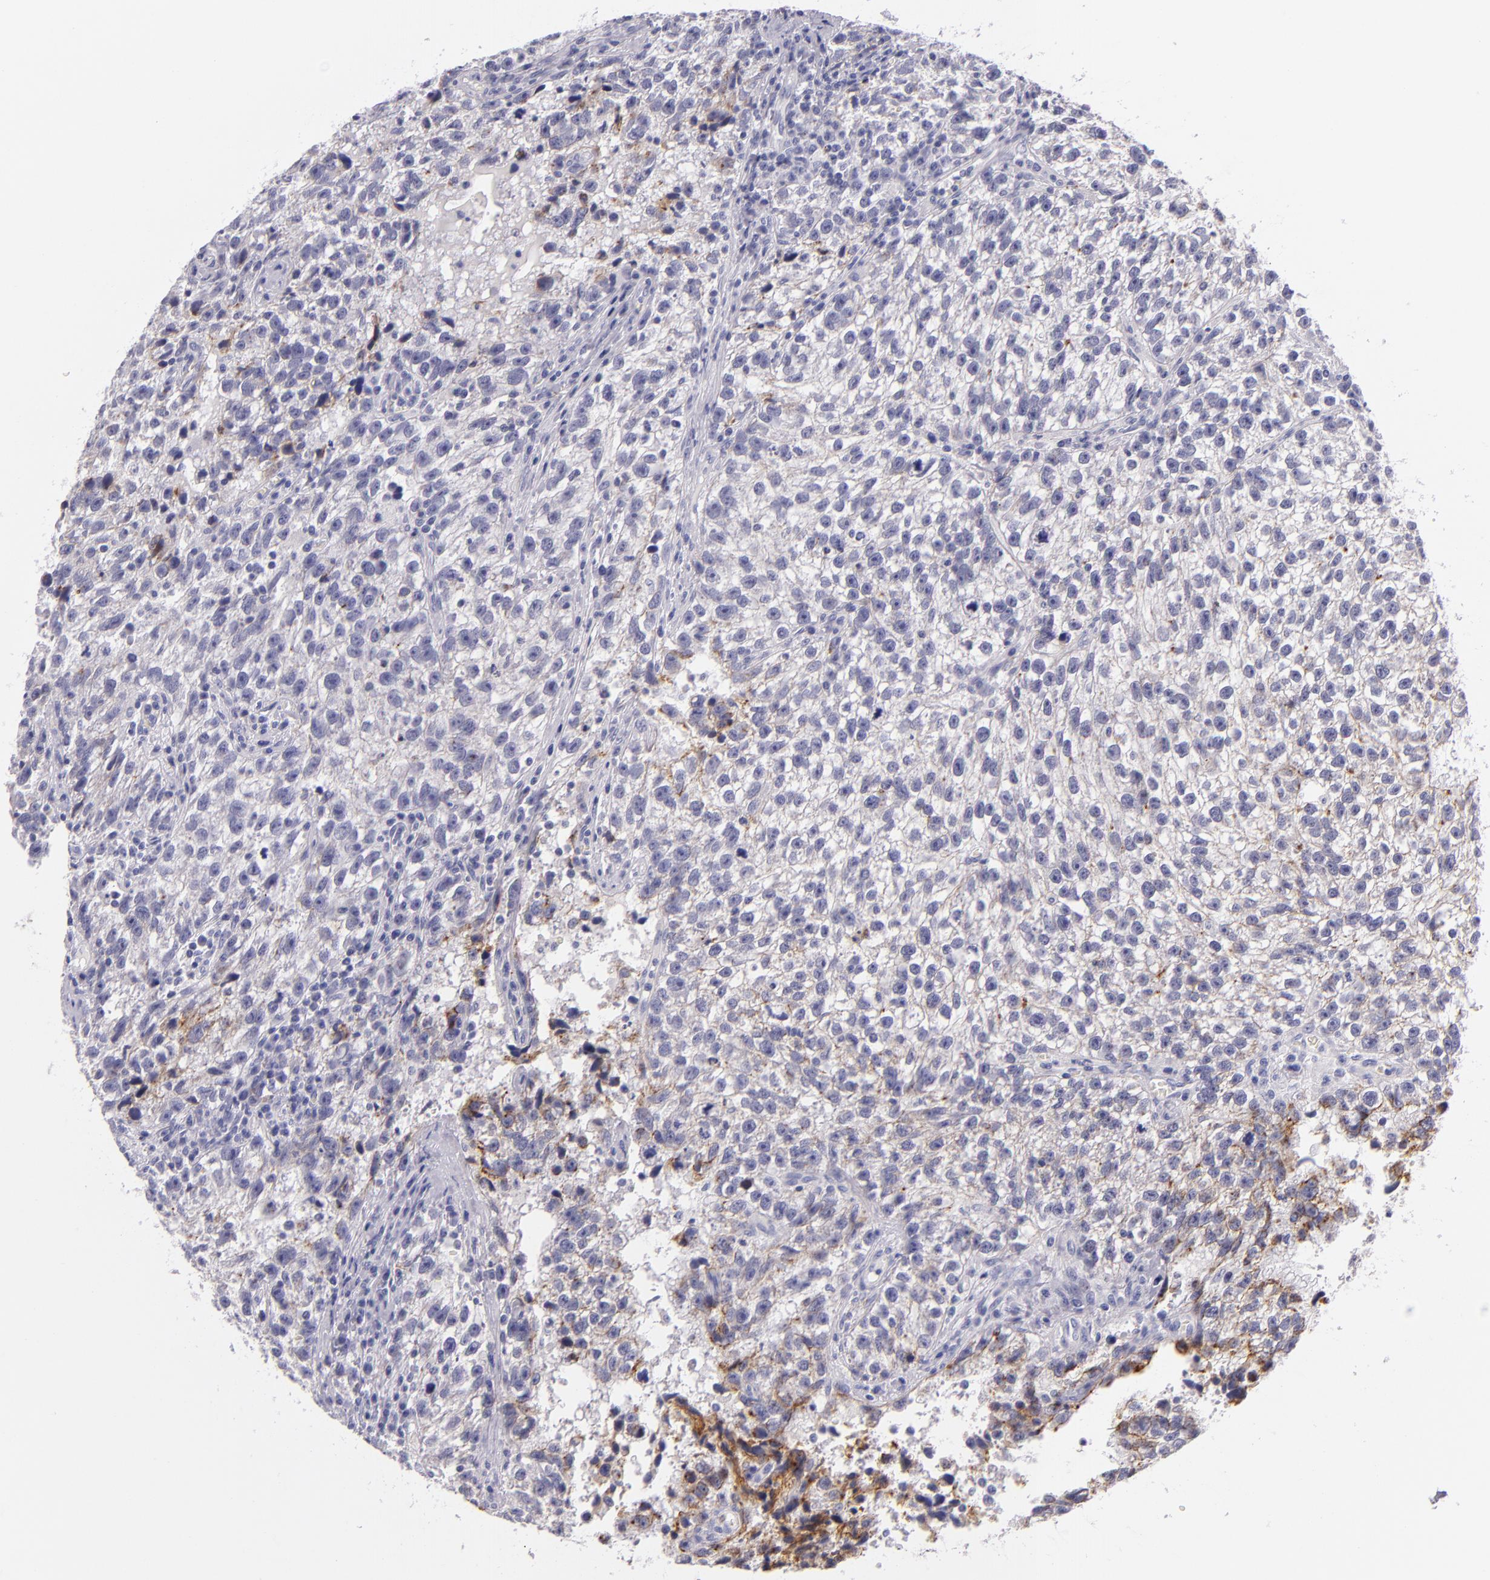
{"staining": {"intensity": "weak", "quantity": "<25%", "location": "cytoplasmic/membranous"}, "tissue": "testis cancer", "cell_type": "Tumor cells", "image_type": "cancer", "snomed": [{"axis": "morphology", "description": "Seminoma, NOS"}, {"axis": "topography", "description": "Testis"}], "caption": "Tumor cells show no significant protein staining in testis seminoma.", "gene": "CDH3", "patient": {"sex": "male", "age": 38}}